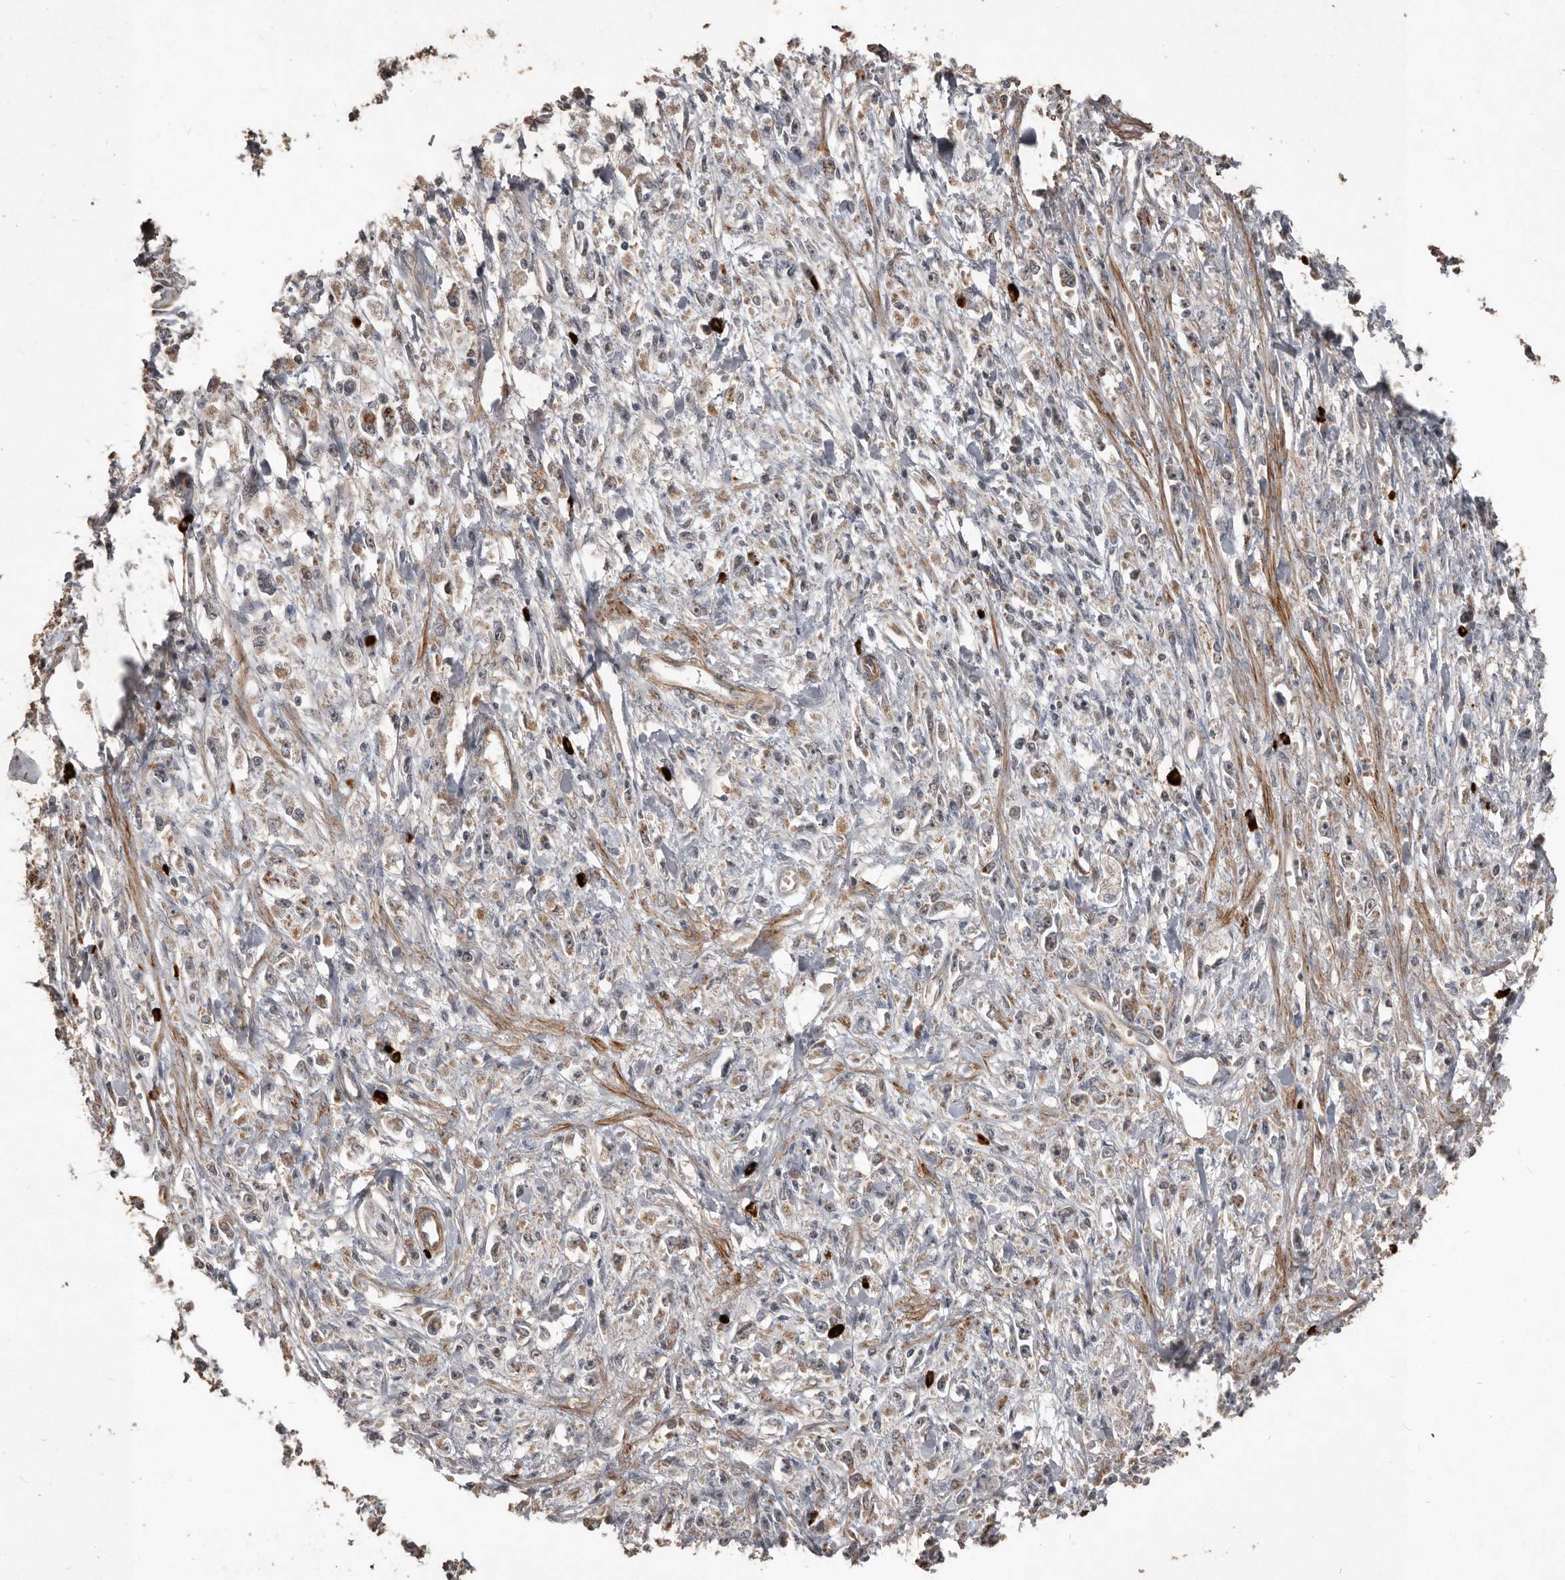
{"staining": {"intensity": "weak", "quantity": "25%-75%", "location": "cytoplasmic/membranous"}, "tissue": "stomach cancer", "cell_type": "Tumor cells", "image_type": "cancer", "snomed": [{"axis": "morphology", "description": "Adenocarcinoma, NOS"}, {"axis": "topography", "description": "Stomach"}], "caption": "Stomach cancer stained with a brown dye shows weak cytoplasmic/membranous positive staining in approximately 25%-75% of tumor cells.", "gene": "BAMBI", "patient": {"sex": "female", "age": 59}}